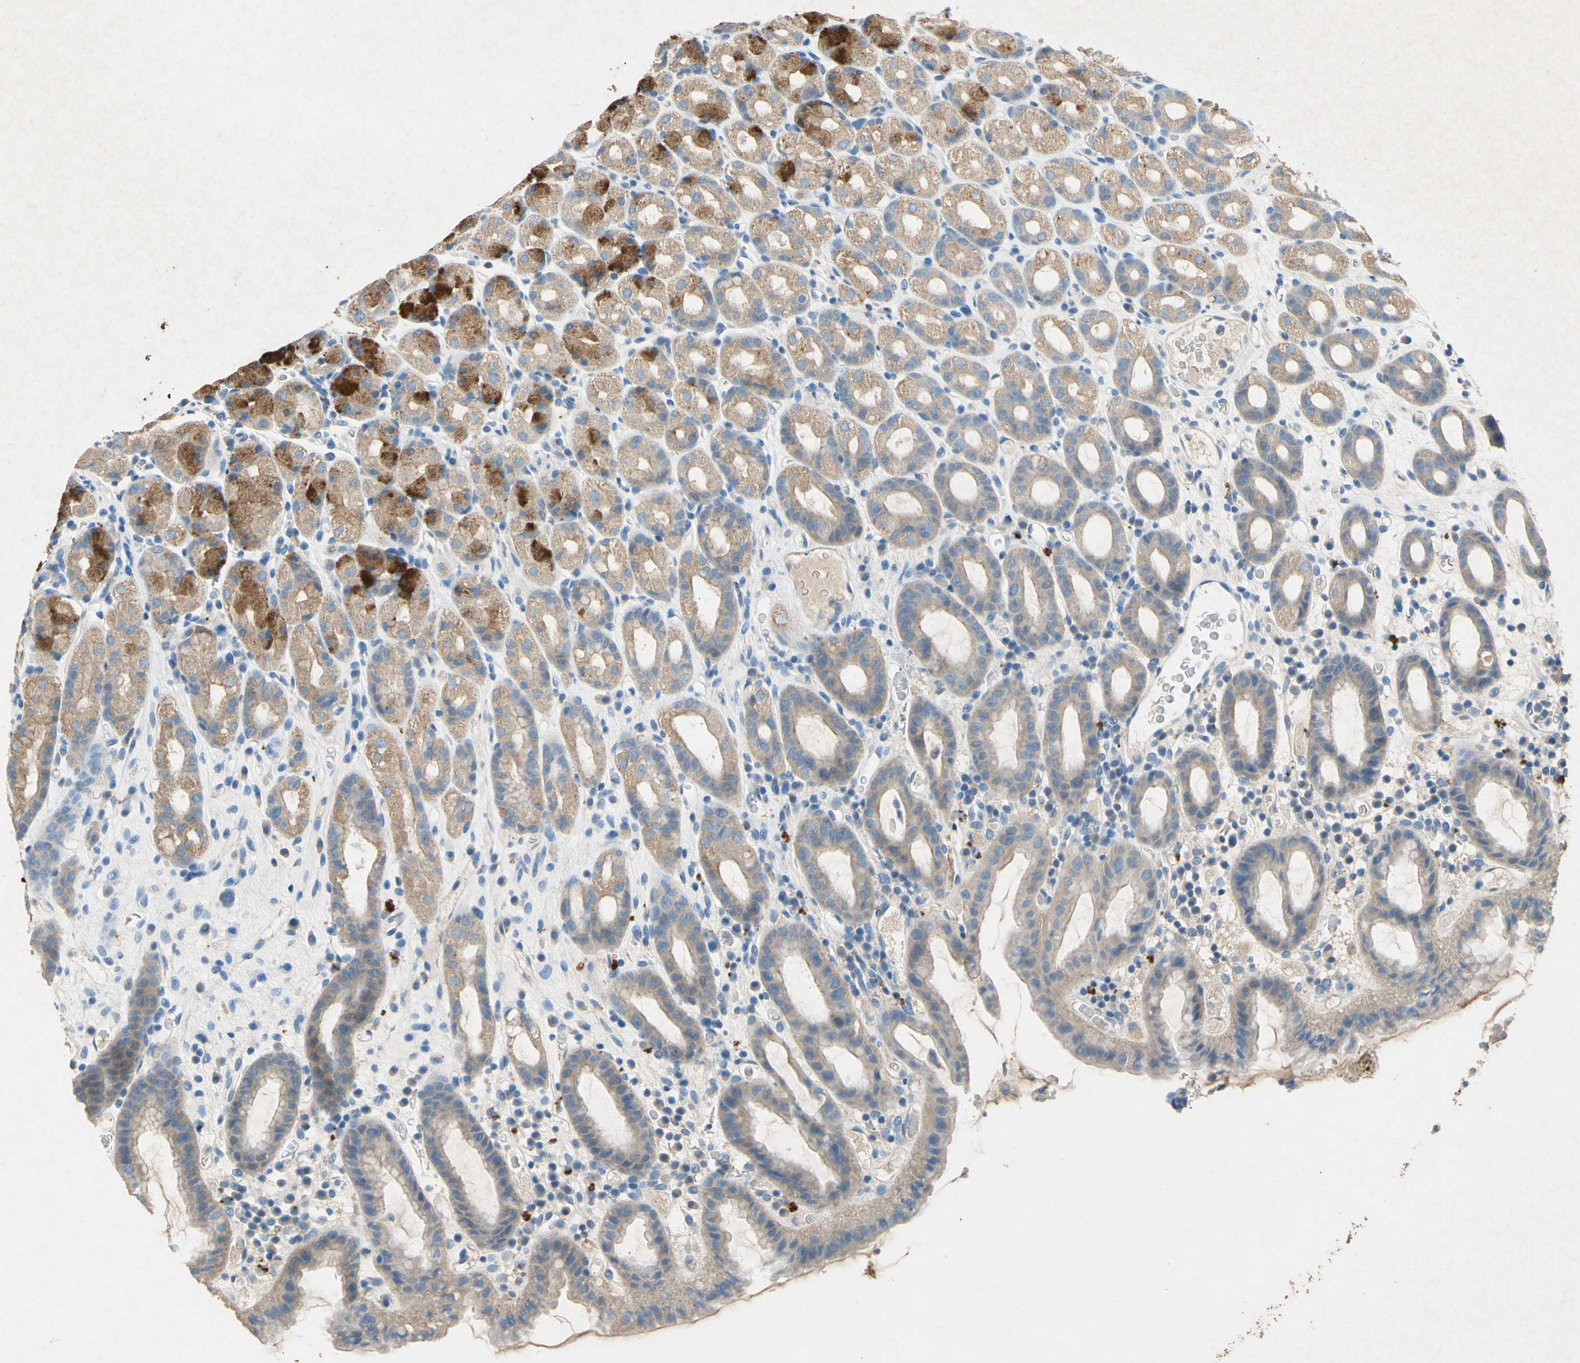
{"staining": {"intensity": "strong", "quantity": "25%-75%", "location": "cytoplasmic/membranous"}, "tissue": "stomach", "cell_type": "Glandular cells", "image_type": "normal", "snomed": [{"axis": "morphology", "description": "Normal tissue, NOS"}, {"axis": "topography", "description": "Stomach, upper"}], "caption": "Immunohistochemistry (IHC) image of benign stomach stained for a protein (brown), which exhibits high levels of strong cytoplasmic/membranous expression in about 25%-75% of glandular cells.", "gene": "ADAMTS5", "patient": {"sex": "male", "age": 68}}